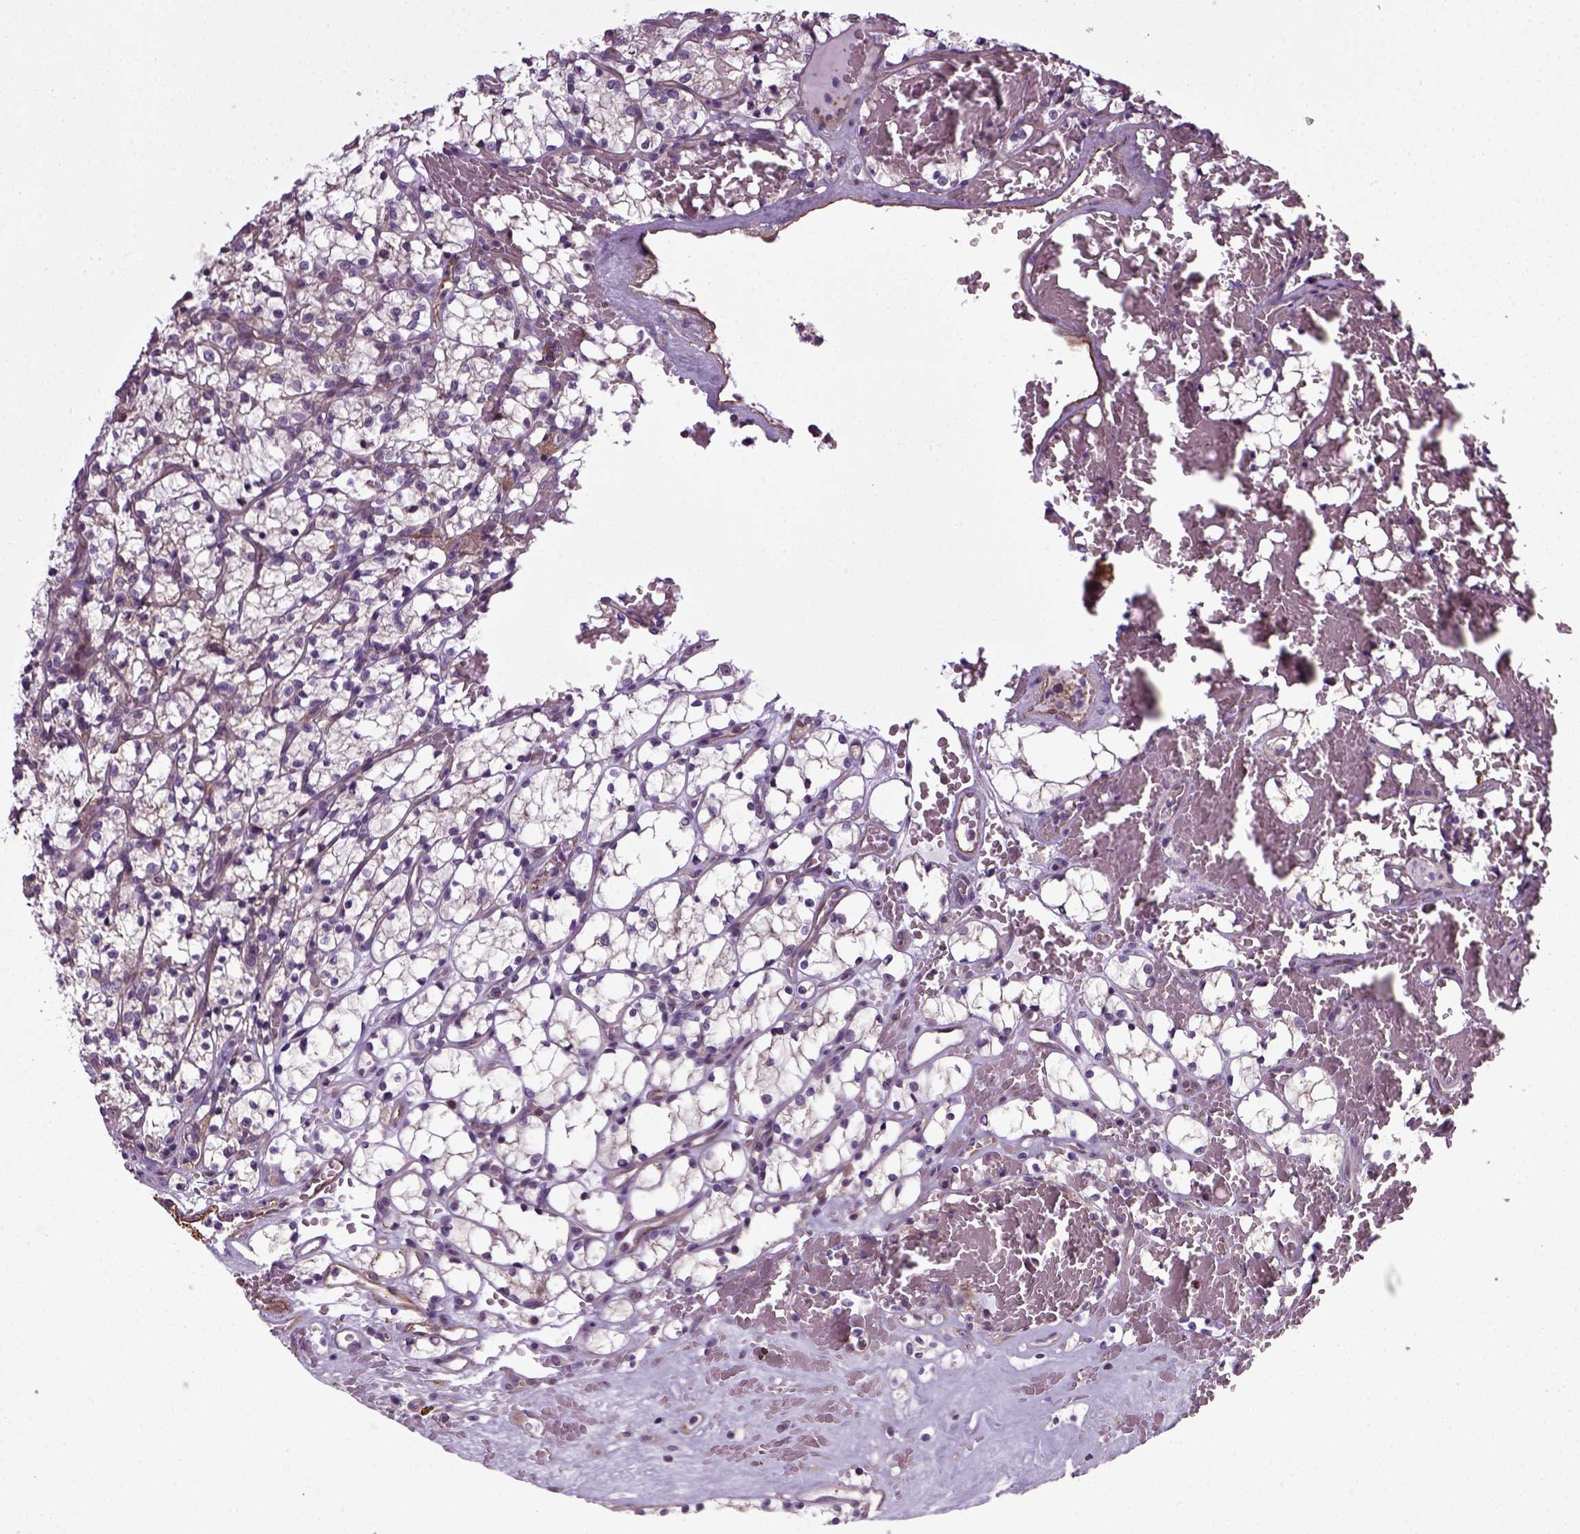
{"staining": {"intensity": "negative", "quantity": "none", "location": "none"}, "tissue": "renal cancer", "cell_type": "Tumor cells", "image_type": "cancer", "snomed": [{"axis": "morphology", "description": "Adenocarcinoma, NOS"}, {"axis": "topography", "description": "Kidney"}], "caption": "This is an immunohistochemistry photomicrograph of renal cancer. There is no expression in tumor cells.", "gene": "TPRG1", "patient": {"sex": "female", "age": 69}}